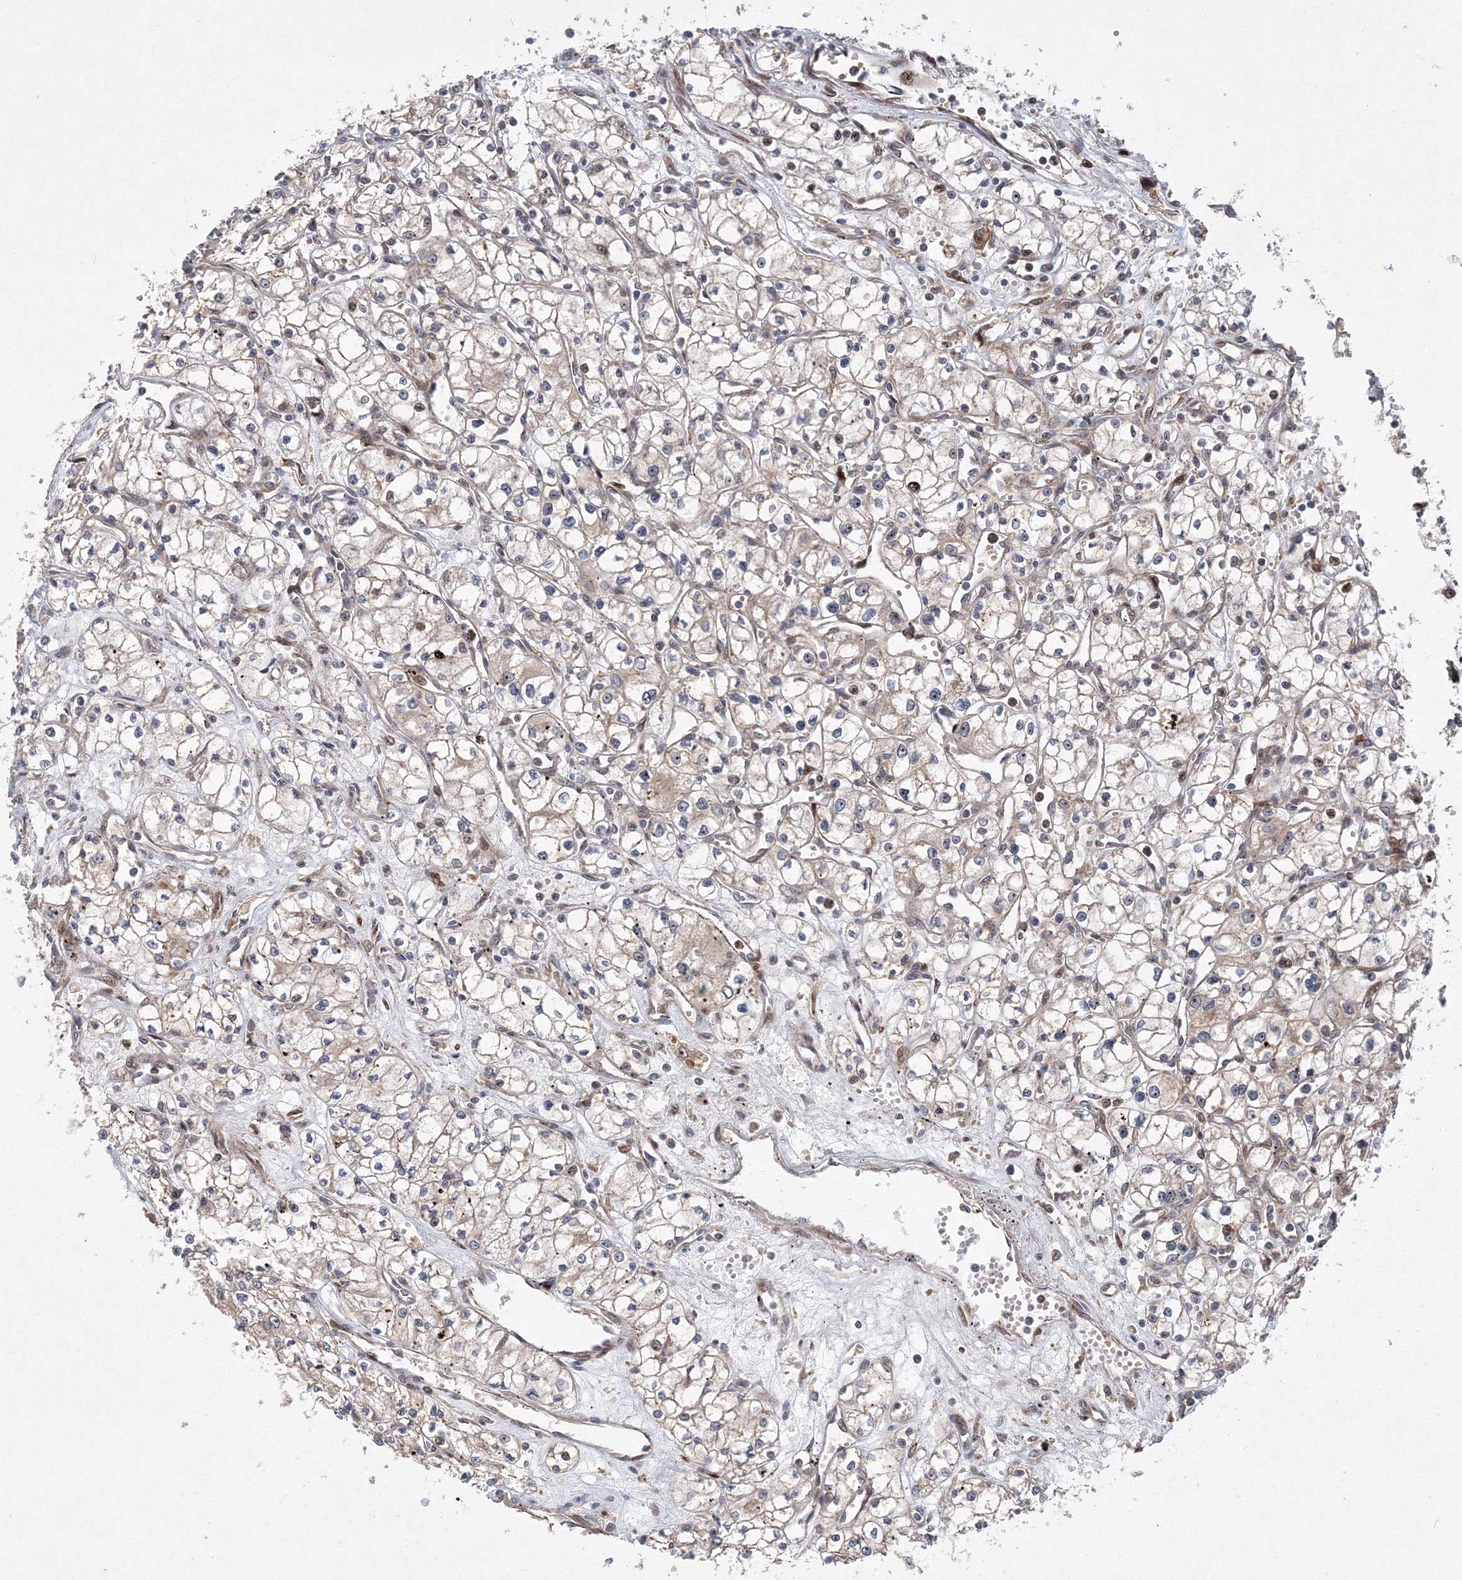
{"staining": {"intensity": "weak", "quantity": "<25%", "location": "cytoplasmic/membranous"}, "tissue": "renal cancer", "cell_type": "Tumor cells", "image_type": "cancer", "snomed": [{"axis": "morphology", "description": "Adenocarcinoma, NOS"}, {"axis": "topography", "description": "Kidney"}], "caption": "The image reveals no significant expression in tumor cells of adenocarcinoma (renal).", "gene": "ANKAR", "patient": {"sex": "male", "age": 59}}